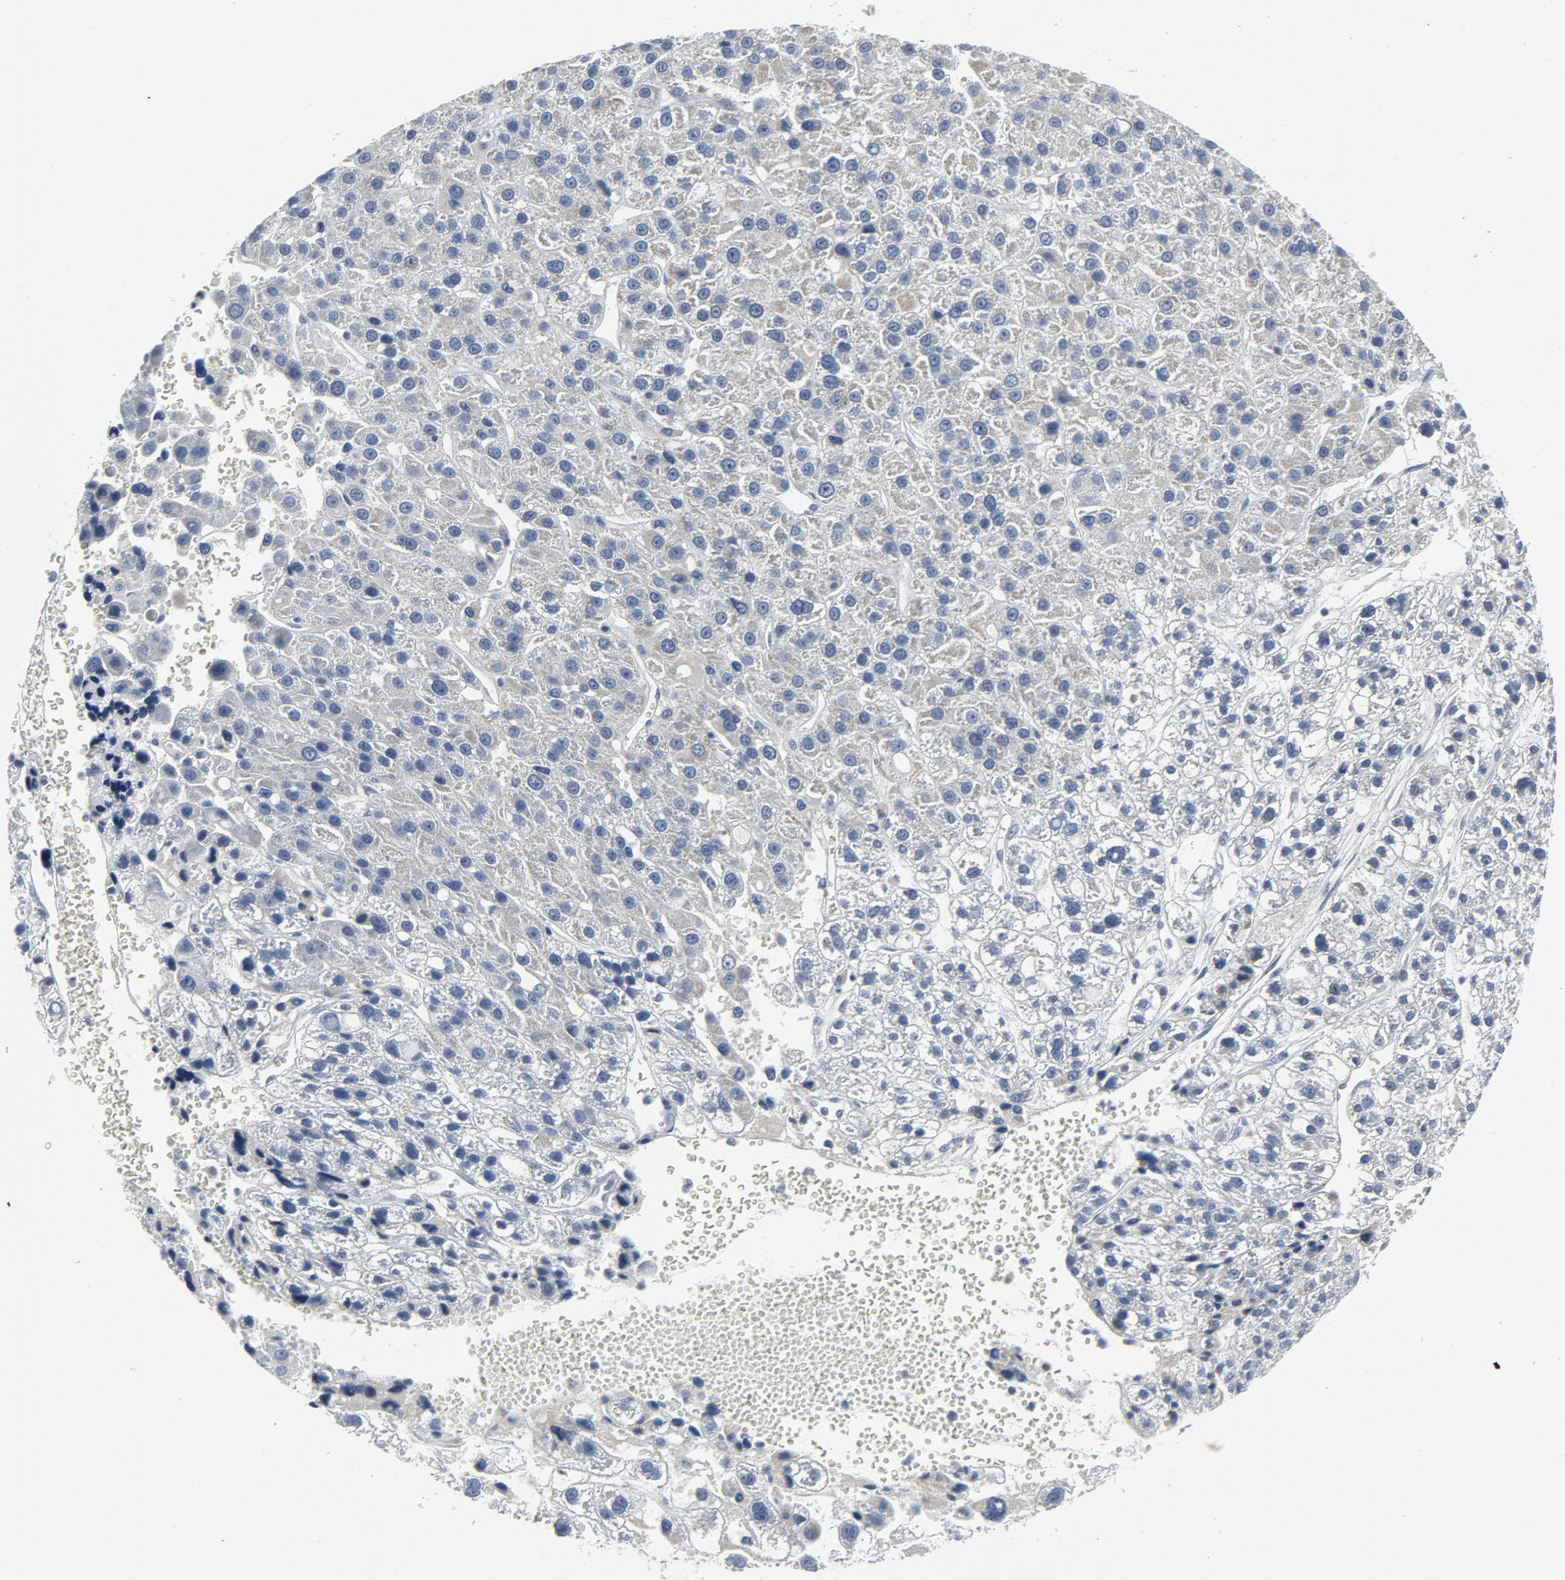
{"staining": {"intensity": "negative", "quantity": "none", "location": "none"}, "tissue": "liver cancer", "cell_type": "Tumor cells", "image_type": "cancer", "snomed": [{"axis": "morphology", "description": "Carcinoma, Hepatocellular, NOS"}, {"axis": "topography", "description": "Liver"}], "caption": "There is no significant expression in tumor cells of liver cancer.", "gene": "GPX2", "patient": {"sex": "female", "age": 85}}